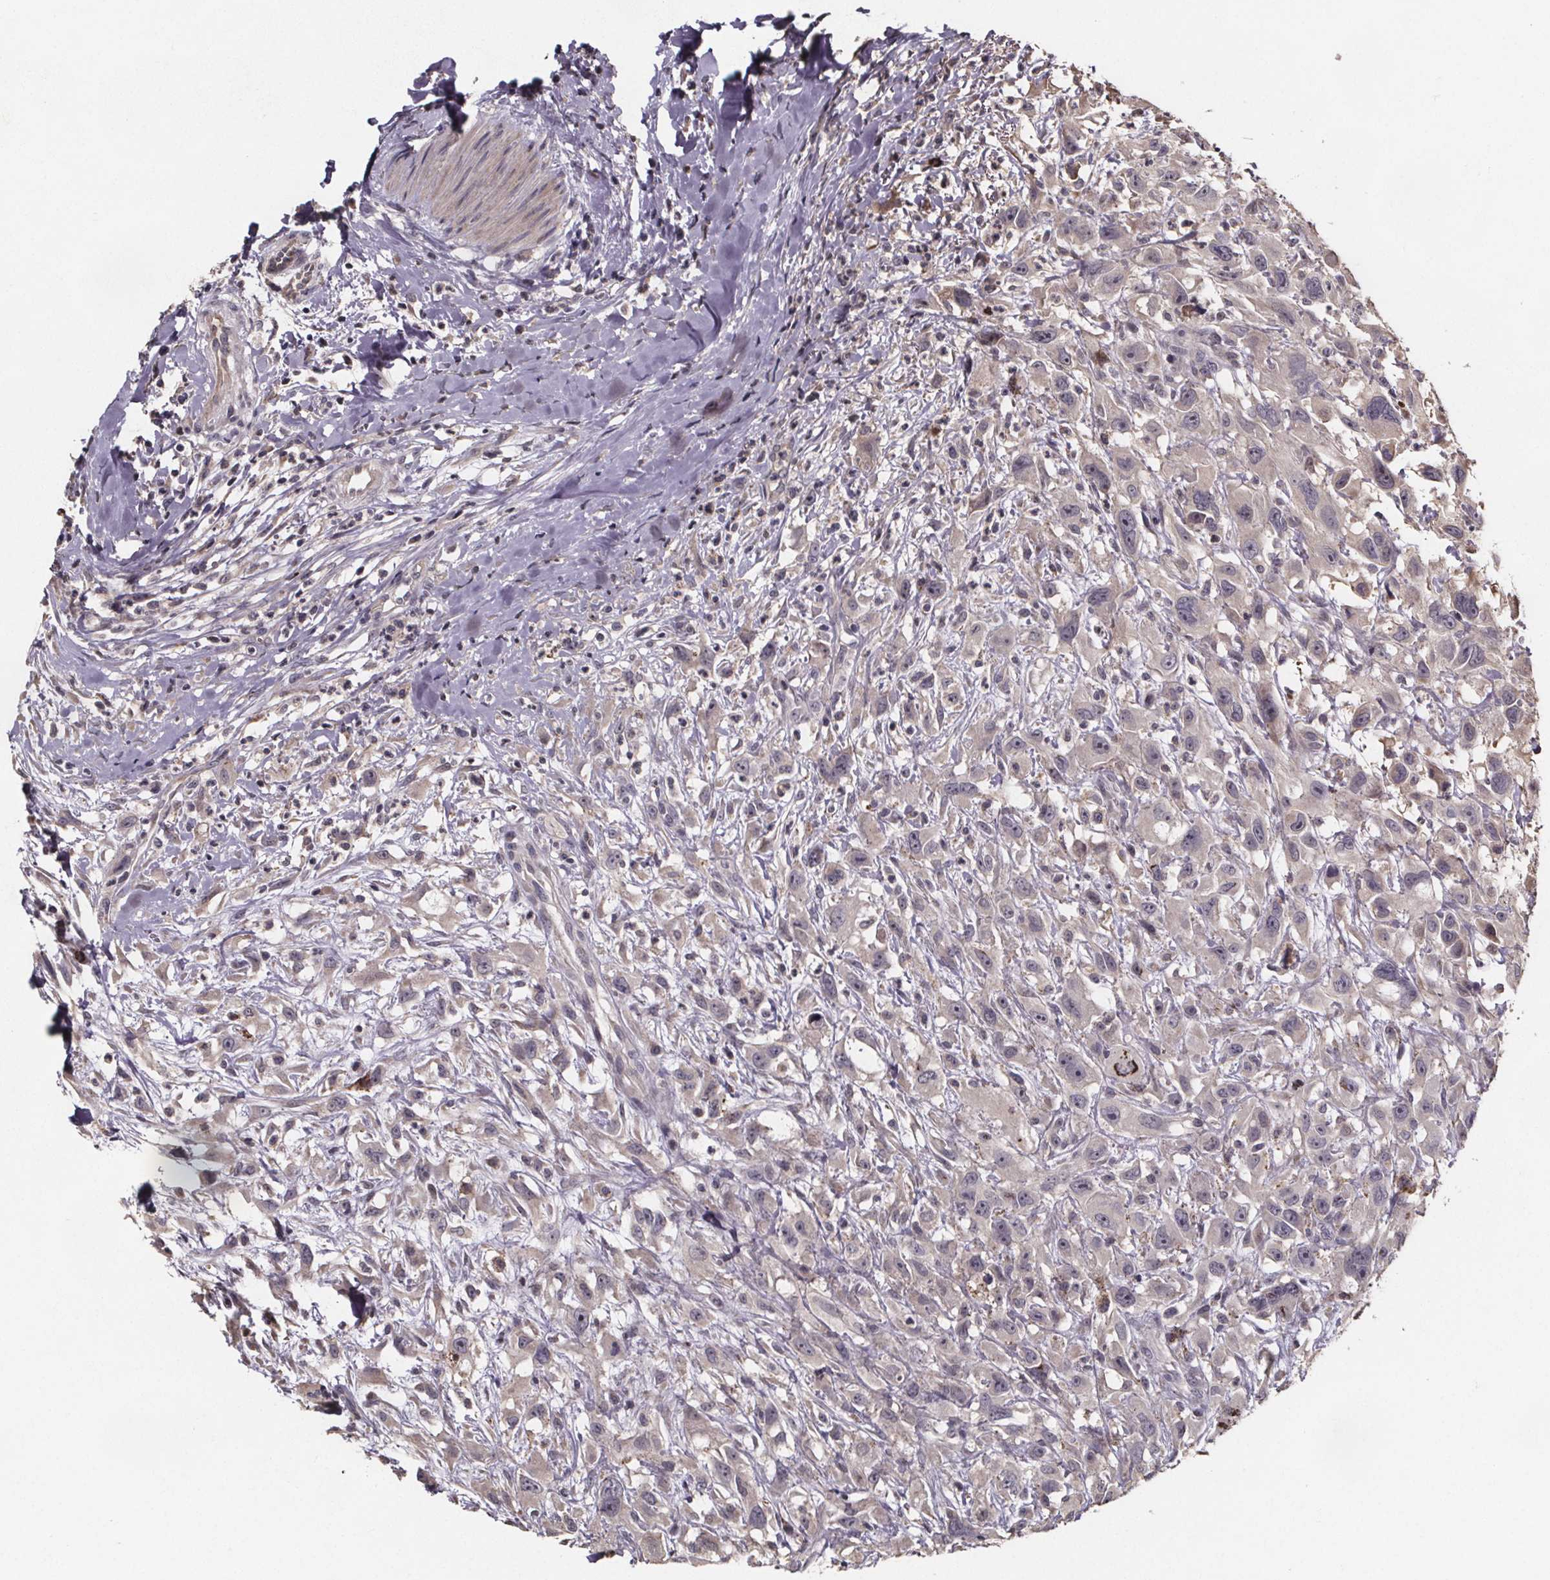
{"staining": {"intensity": "negative", "quantity": "none", "location": "none"}, "tissue": "head and neck cancer", "cell_type": "Tumor cells", "image_type": "cancer", "snomed": [{"axis": "morphology", "description": "Squamous cell carcinoma, NOS"}, {"axis": "morphology", "description": "Squamous cell carcinoma, metastatic, NOS"}, {"axis": "topography", "description": "Oral tissue"}, {"axis": "topography", "description": "Head-Neck"}], "caption": "Histopathology image shows no significant protein positivity in tumor cells of head and neck cancer.", "gene": "ZNF879", "patient": {"sex": "female", "age": 85}}